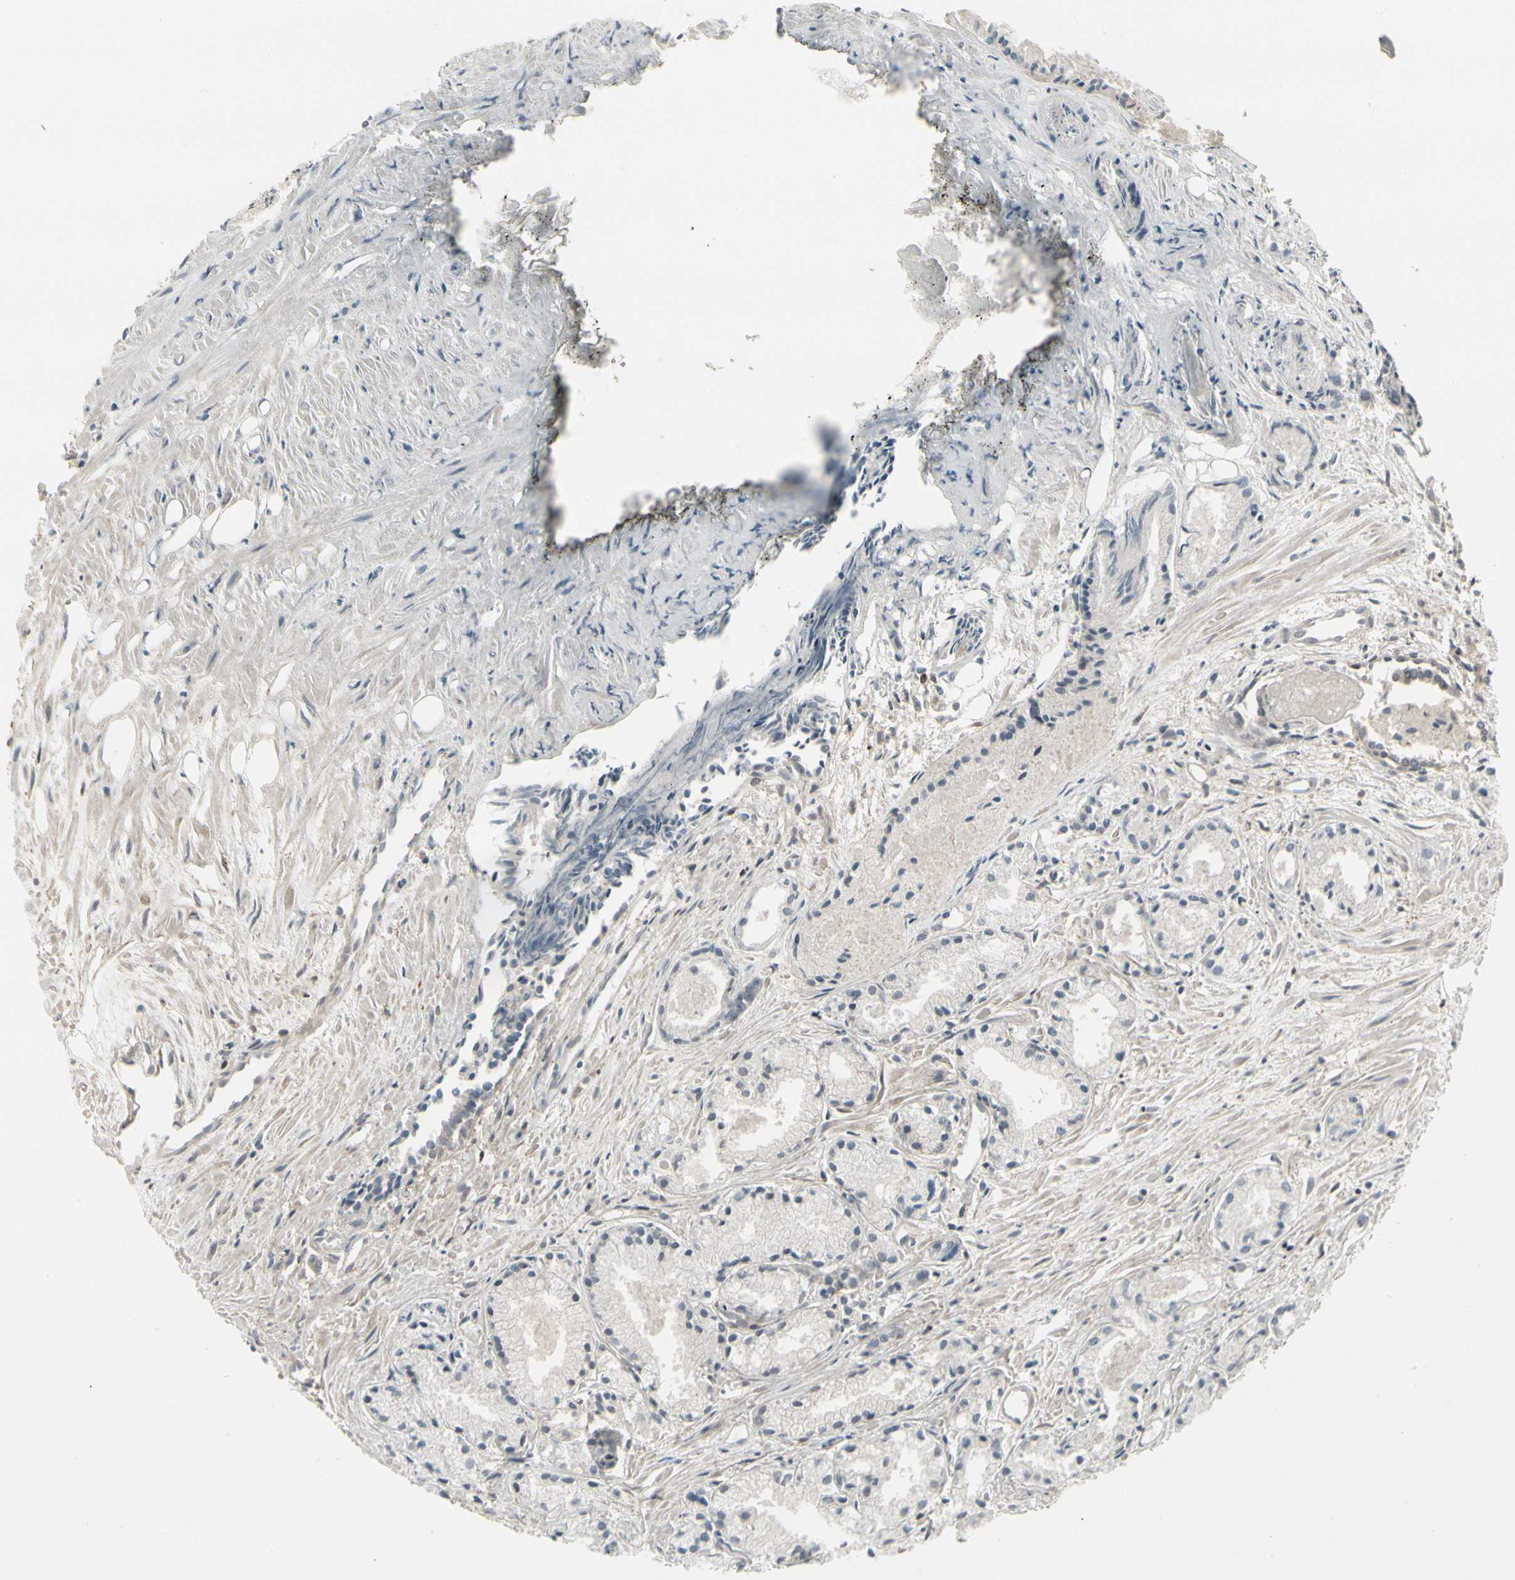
{"staining": {"intensity": "weak", "quantity": "<25%", "location": "cytoplasmic/membranous"}, "tissue": "prostate cancer", "cell_type": "Tumor cells", "image_type": "cancer", "snomed": [{"axis": "morphology", "description": "Adenocarcinoma, Low grade"}, {"axis": "topography", "description": "Prostate"}], "caption": "Human prostate cancer (adenocarcinoma (low-grade)) stained for a protein using immunohistochemistry exhibits no positivity in tumor cells.", "gene": "IGFBP6", "patient": {"sex": "male", "age": 72}}